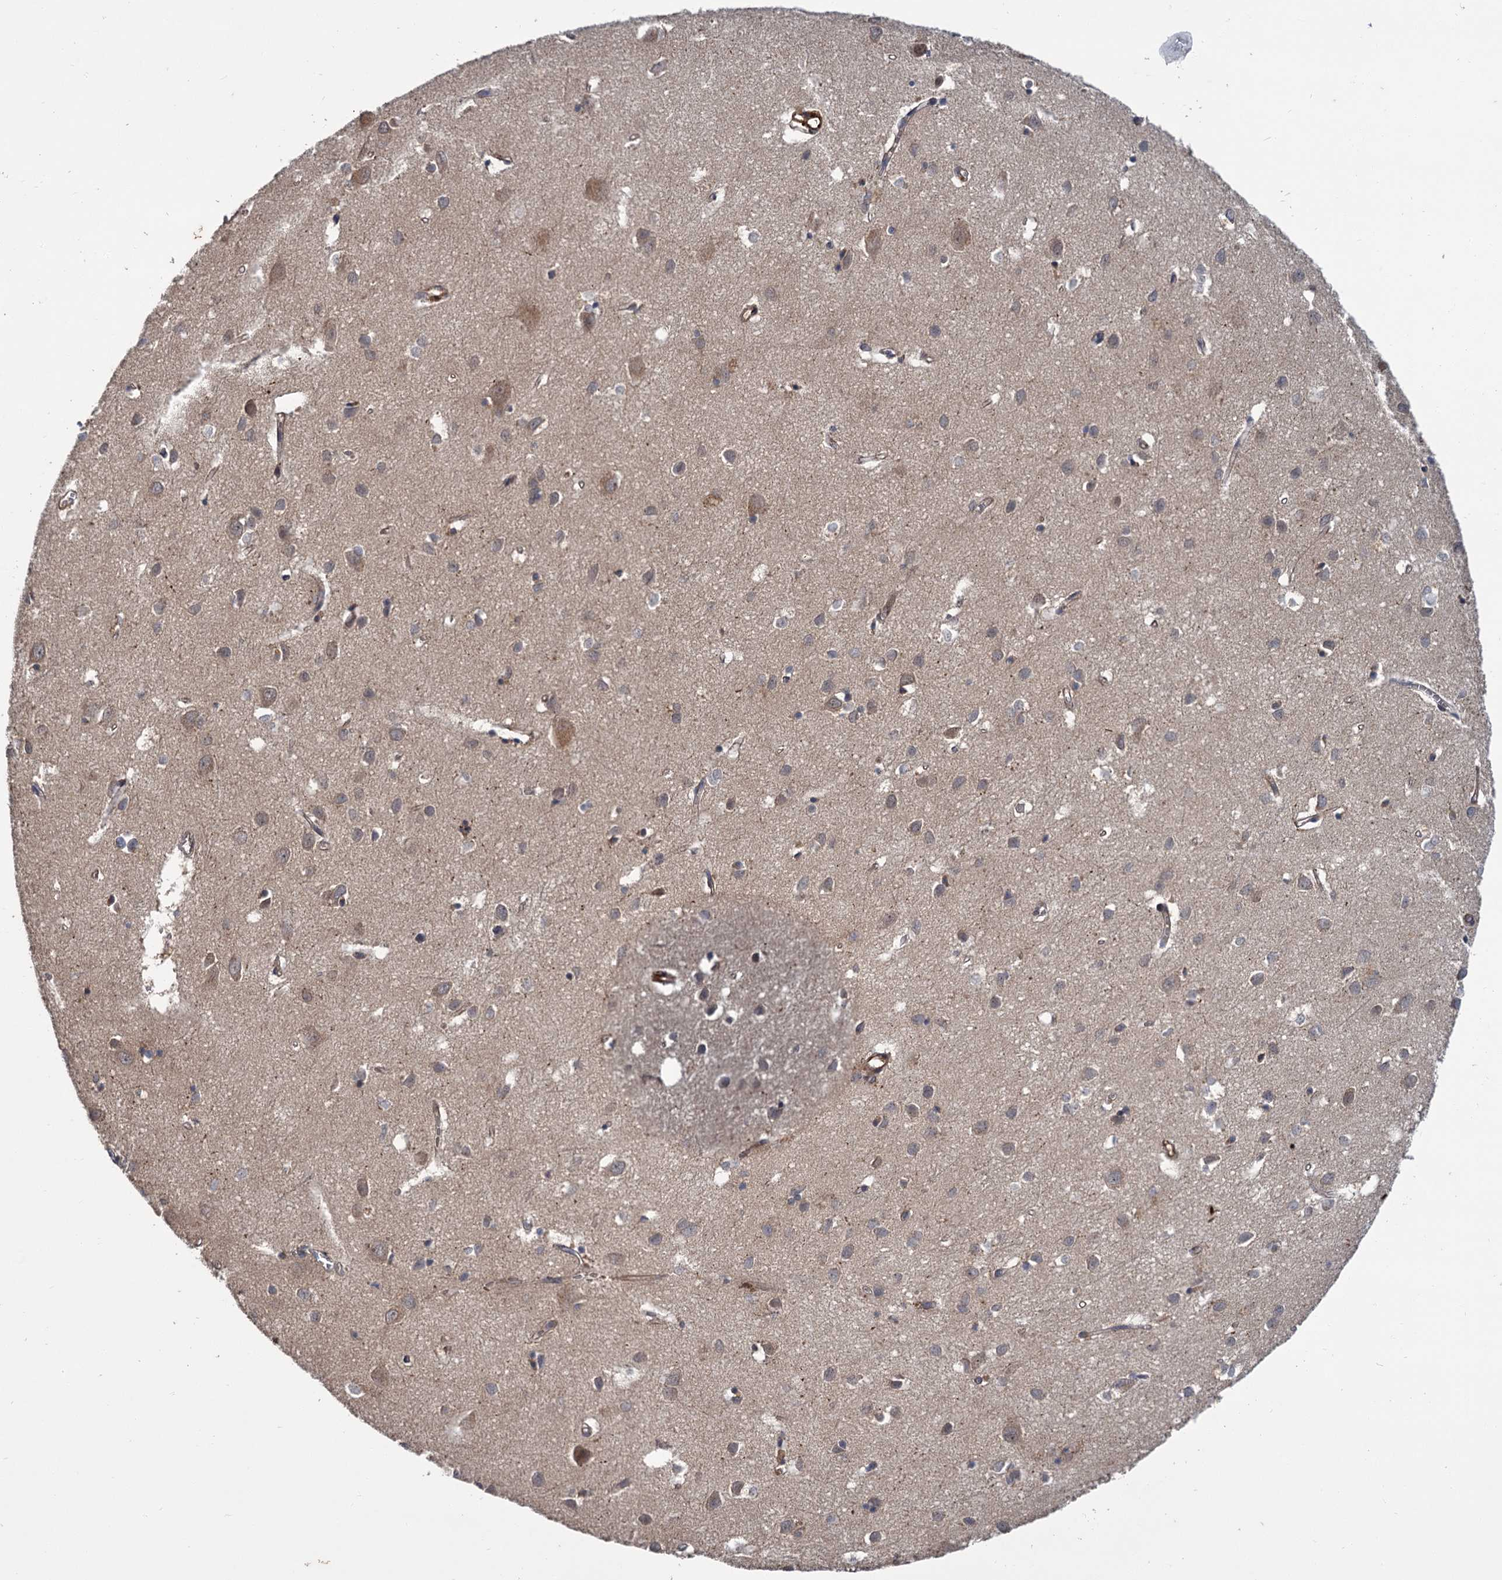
{"staining": {"intensity": "moderate", "quantity": ">75%", "location": "cytoplasmic/membranous"}, "tissue": "cerebral cortex", "cell_type": "Endothelial cells", "image_type": "normal", "snomed": [{"axis": "morphology", "description": "Normal tissue, NOS"}, {"axis": "topography", "description": "Cerebral cortex"}], "caption": "IHC of unremarkable human cerebral cortex exhibits medium levels of moderate cytoplasmic/membranous positivity in about >75% of endothelial cells.", "gene": "PKN2", "patient": {"sex": "female", "age": 64}}